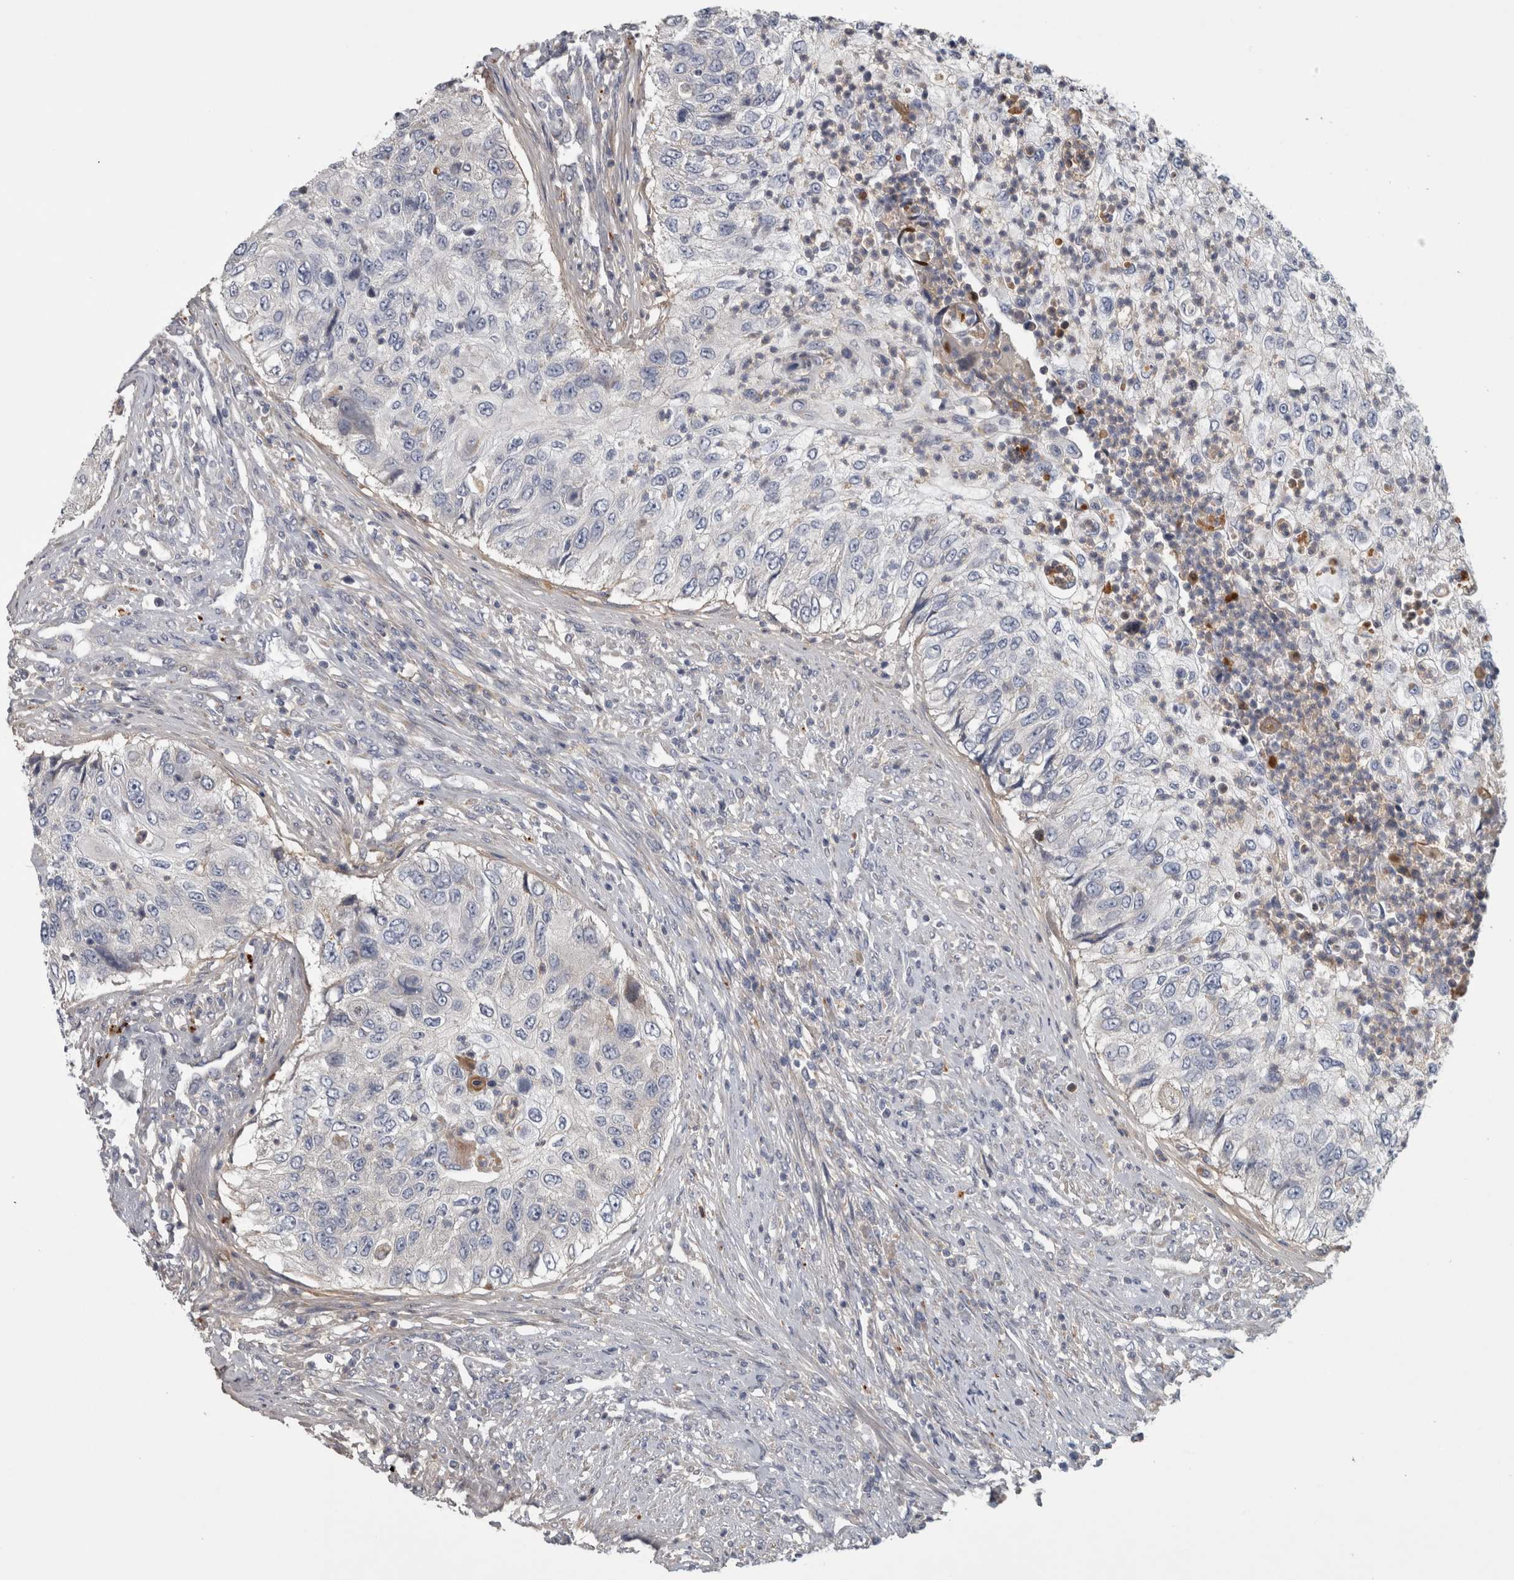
{"staining": {"intensity": "negative", "quantity": "none", "location": "none"}, "tissue": "urothelial cancer", "cell_type": "Tumor cells", "image_type": "cancer", "snomed": [{"axis": "morphology", "description": "Urothelial carcinoma, High grade"}, {"axis": "topography", "description": "Urinary bladder"}], "caption": "A histopathology image of urothelial carcinoma (high-grade) stained for a protein demonstrates no brown staining in tumor cells.", "gene": "ATXN2", "patient": {"sex": "female", "age": 60}}